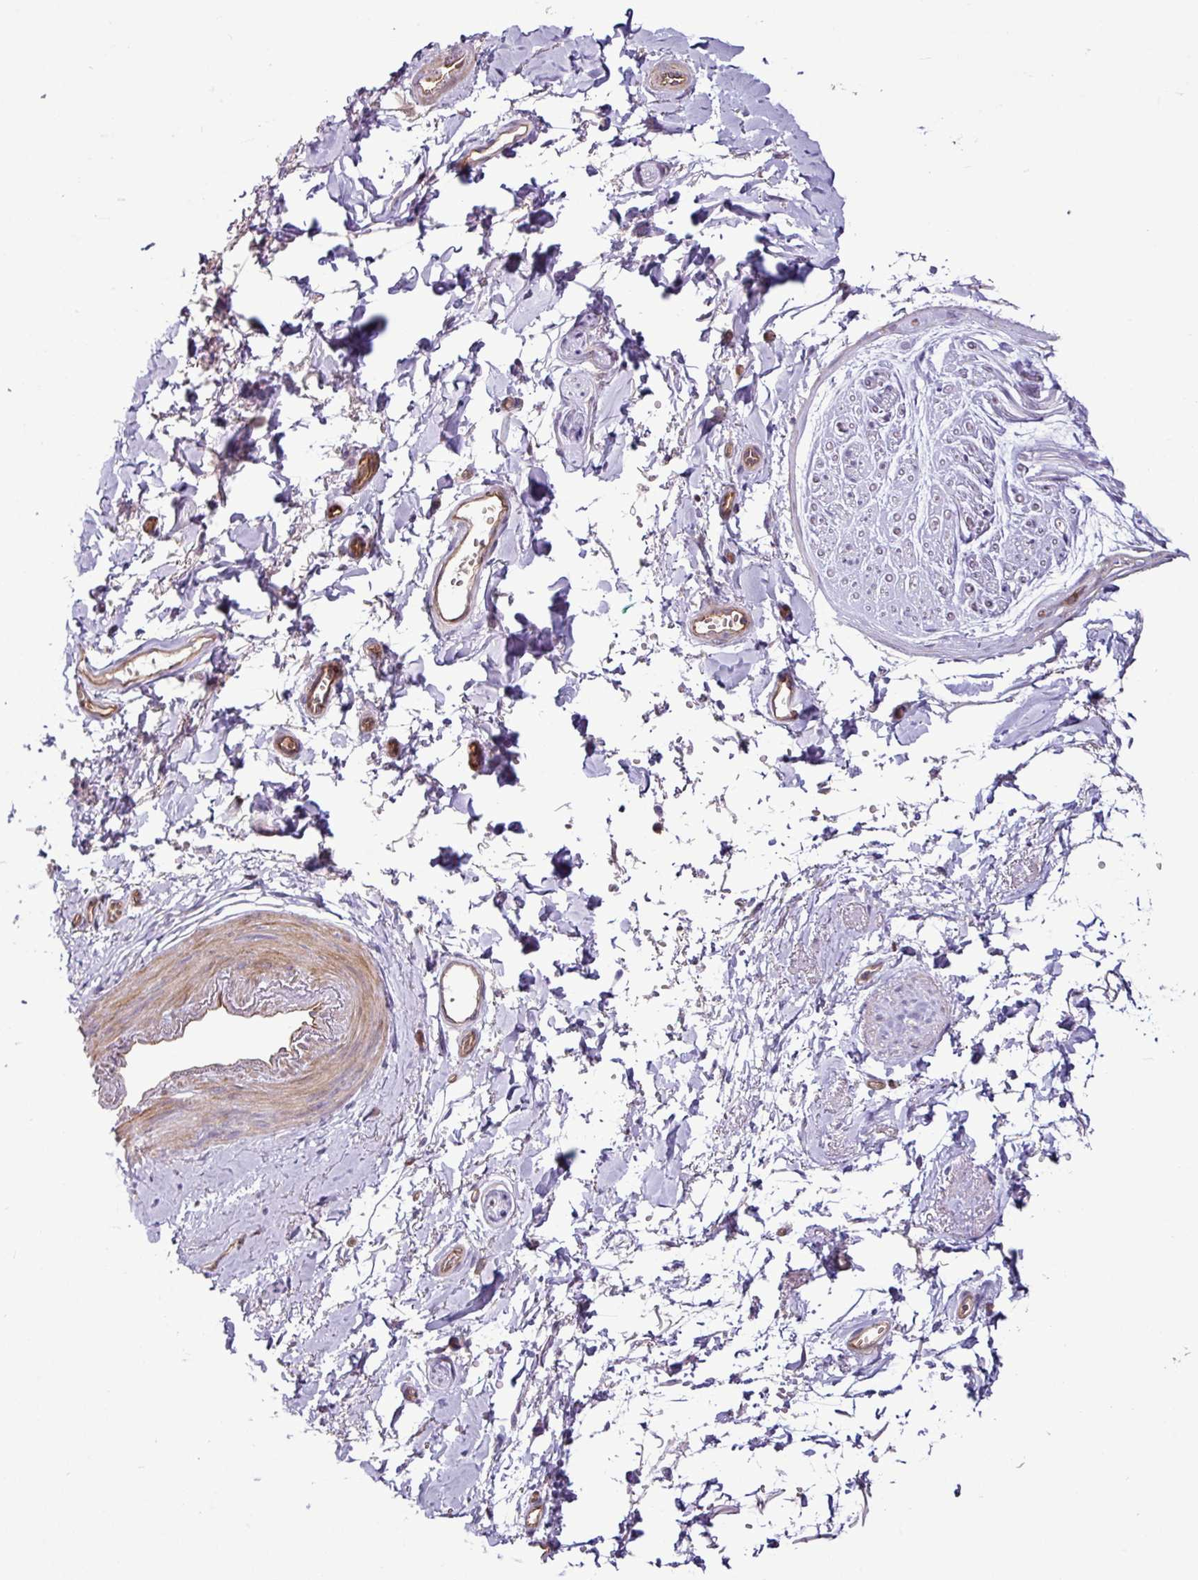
{"staining": {"intensity": "negative", "quantity": "none", "location": "none"}, "tissue": "adipose tissue", "cell_type": "Adipocytes", "image_type": "normal", "snomed": [{"axis": "morphology", "description": "Normal tissue, NOS"}, {"axis": "topography", "description": "Vulva"}, {"axis": "topography", "description": "Vagina"}, {"axis": "topography", "description": "Peripheral nerve tissue"}], "caption": "Unremarkable adipose tissue was stained to show a protein in brown. There is no significant positivity in adipocytes. (IHC, brightfield microscopy, high magnification).", "gene": "ZNF106", "patient": {"sex": "female", "age": 66}}